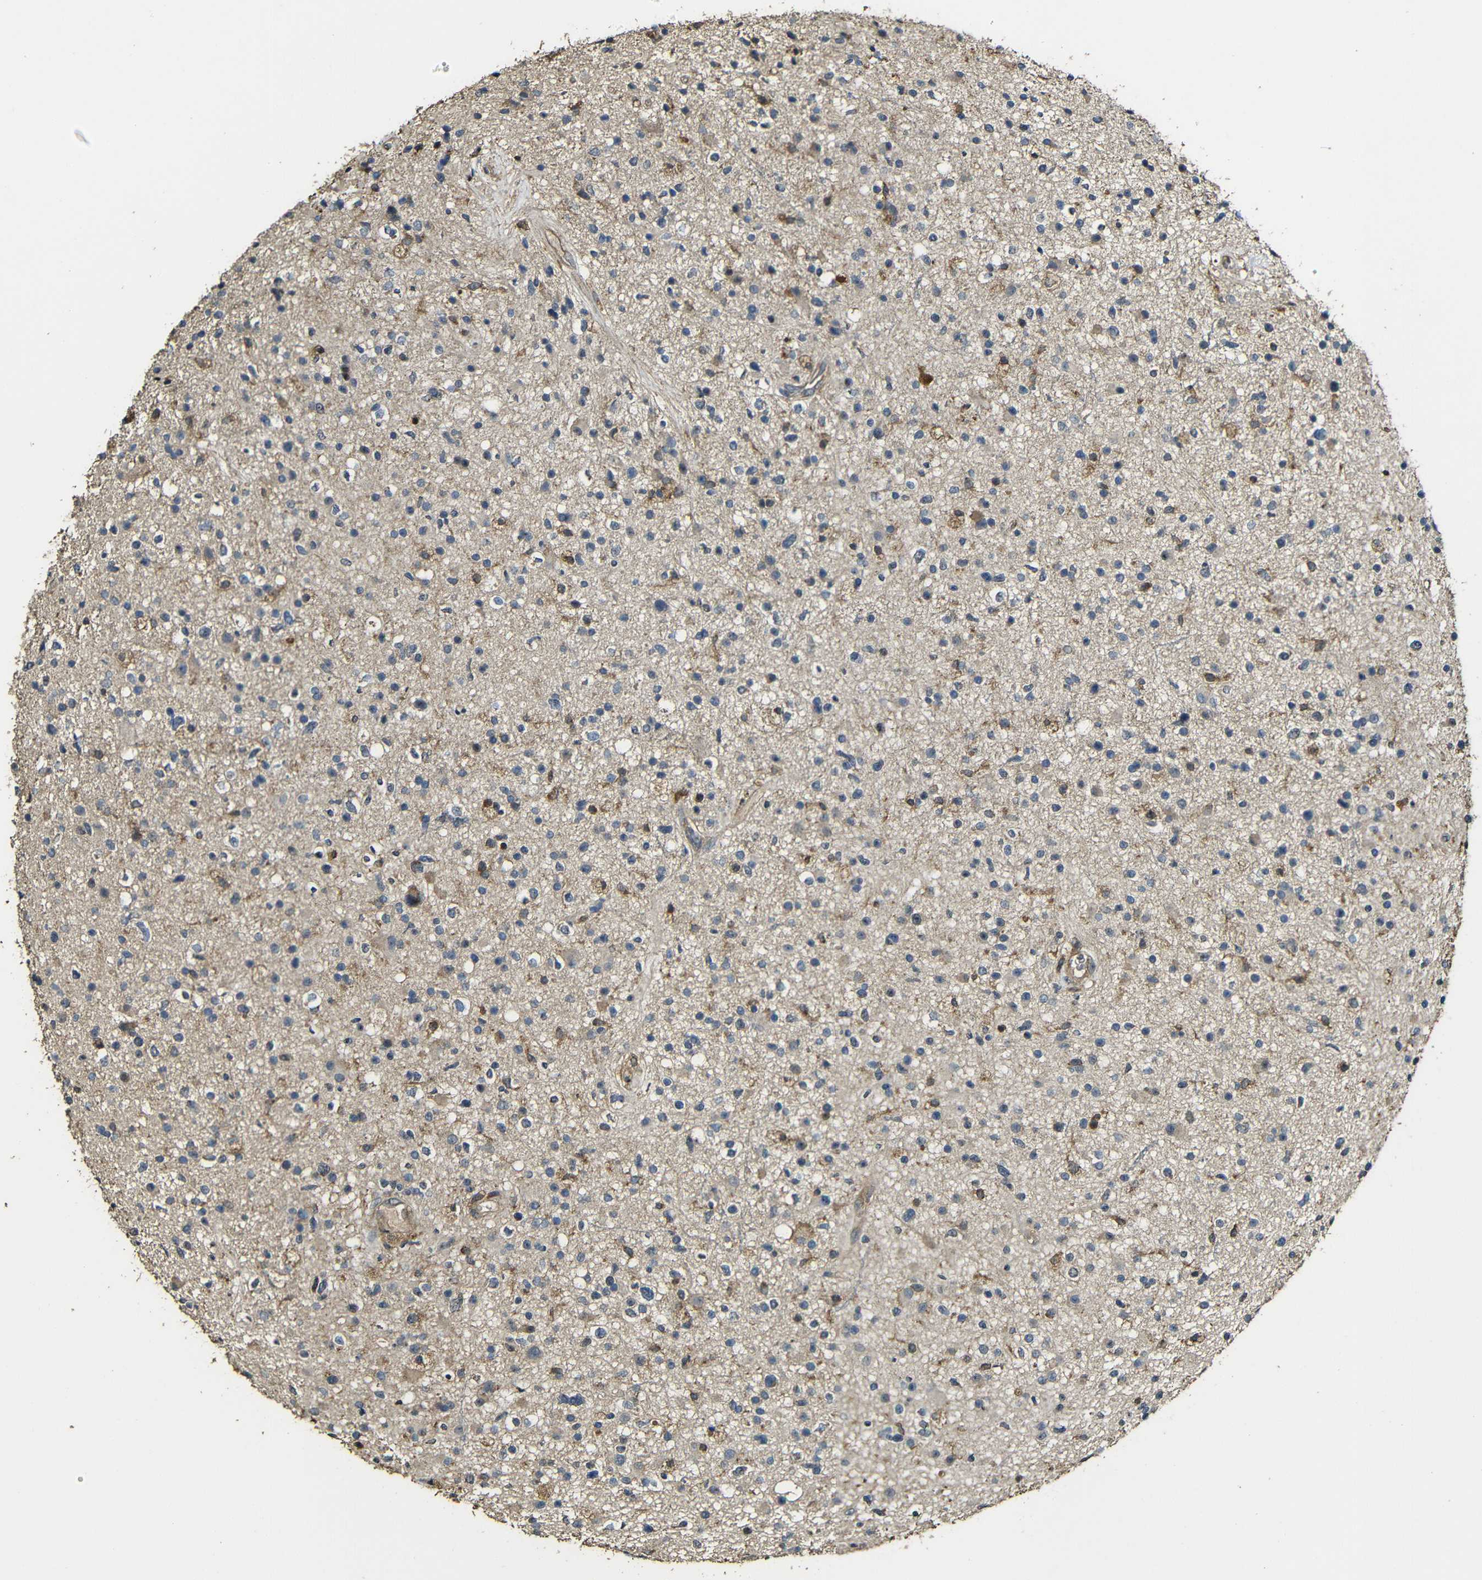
{"staining": {"intensity": "negative", "quantity": "none", "location": "none"}, "tissue": "glioma", "cell_type": "Tumor cells", "image_type": "cancer", "snomed": [{"axis": "morphology", "description": "Glioma, malignant, High grade"}, {"axis": "topography", "description": "Brain"}], "caption": "DAB immunohistochemical staining of human high-grade glioma (malignant) reveals no significant staining in tumor cells. (DAB immunohistochemistry with hematoxylin counter stain).", "gene": "CASP8", "patient": {"sex": "male", "age": 33}}